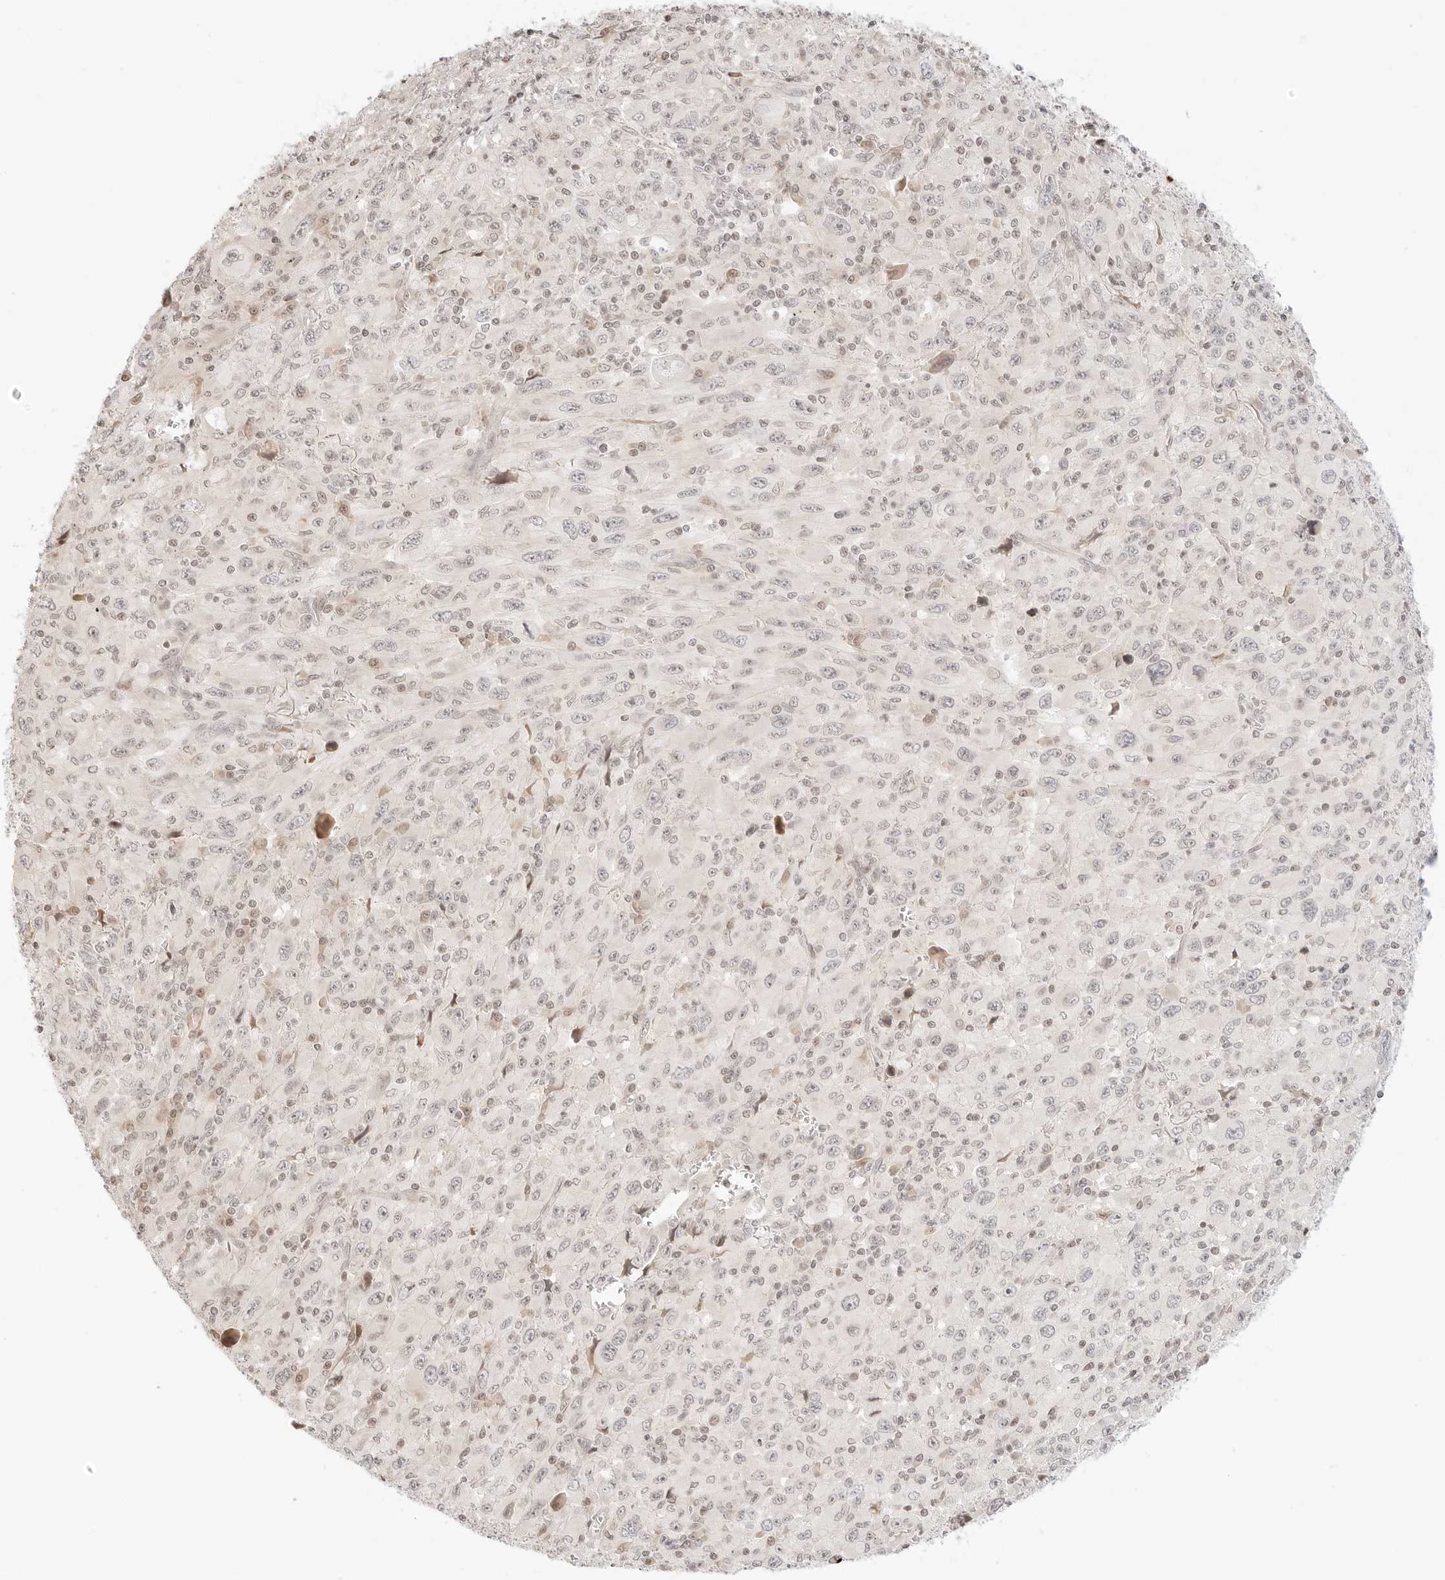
{"staining": {"intensity": "negative", "quantity": "none", "location": "none"}, "tissue": "melanoma", "cell_type": "Tumor cells", "image_type": "cancer", "snomed": [{"axis": "morphology", "description": "Malignant melanoma, Metastatic site"}, {"axis": "topography", "description": "Skin"}], "caption": "Image shows no protein positivity in tumor cells of melanoma tissue.", "gene": "RPS6KL1", "patient": {"sex": "female", "age": 56}}